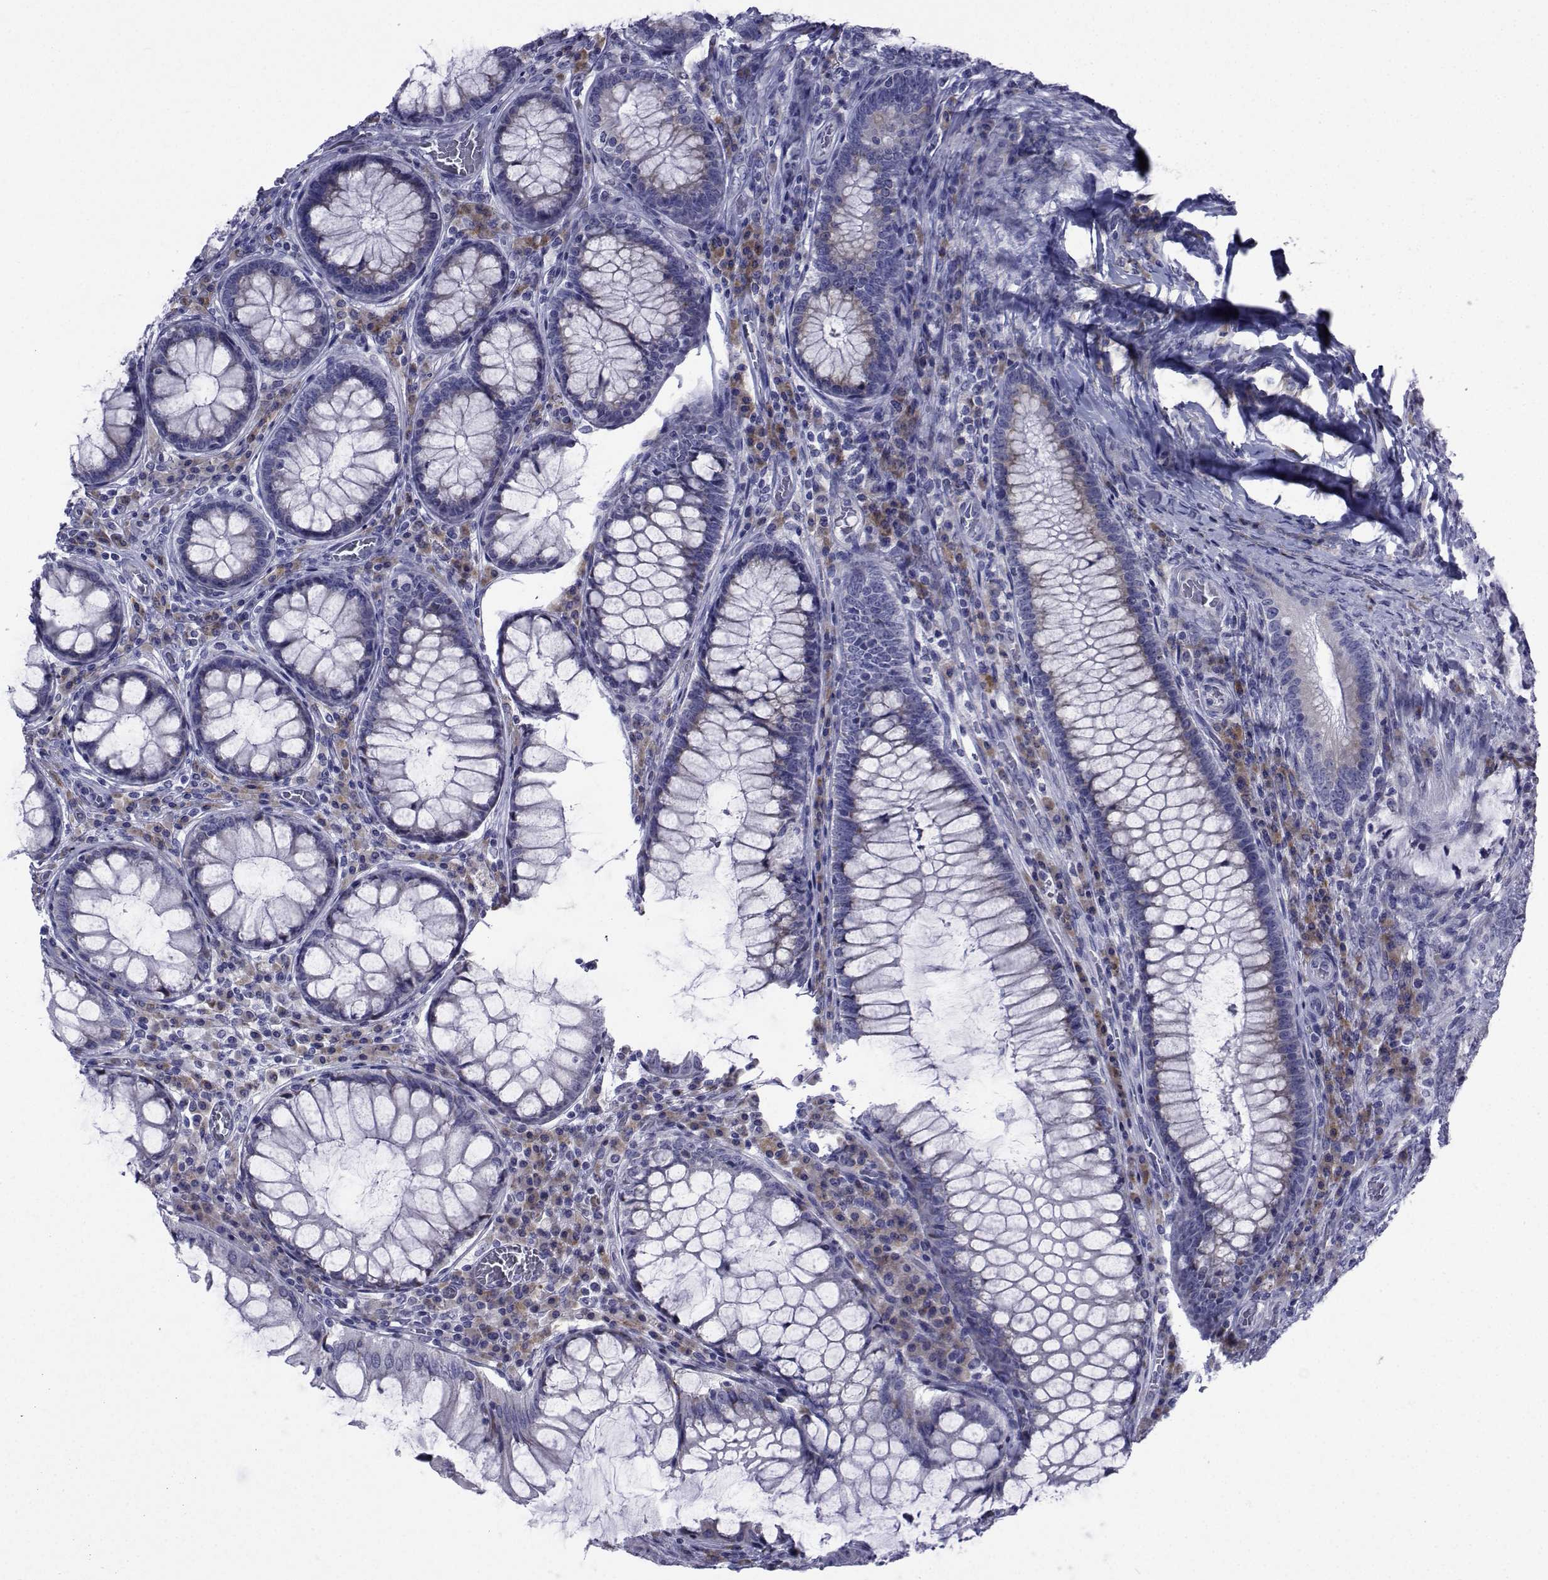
{"staining": {"intensity": "weak", "quantity": "25%-75%", "location": "cytoplasmic/membranous"}, "tissue": "colorectal cancer", "cell_type": "Tumor cells", "image_type": "cancer", "snomed": [{"axis": "morphology", "description": "Adenocarcinoma, NOS"}, {"axis": "topography", "description": "Colon"}], "caption": "Human adenocarcinoma (colorectal) stained for a protein (brown) shows weak cytoplasmic/membranous positive expression in about 25%-75% of tumor cells.", "gene": "ROPN1", "patient": {"sex": "female", "age": 86}}